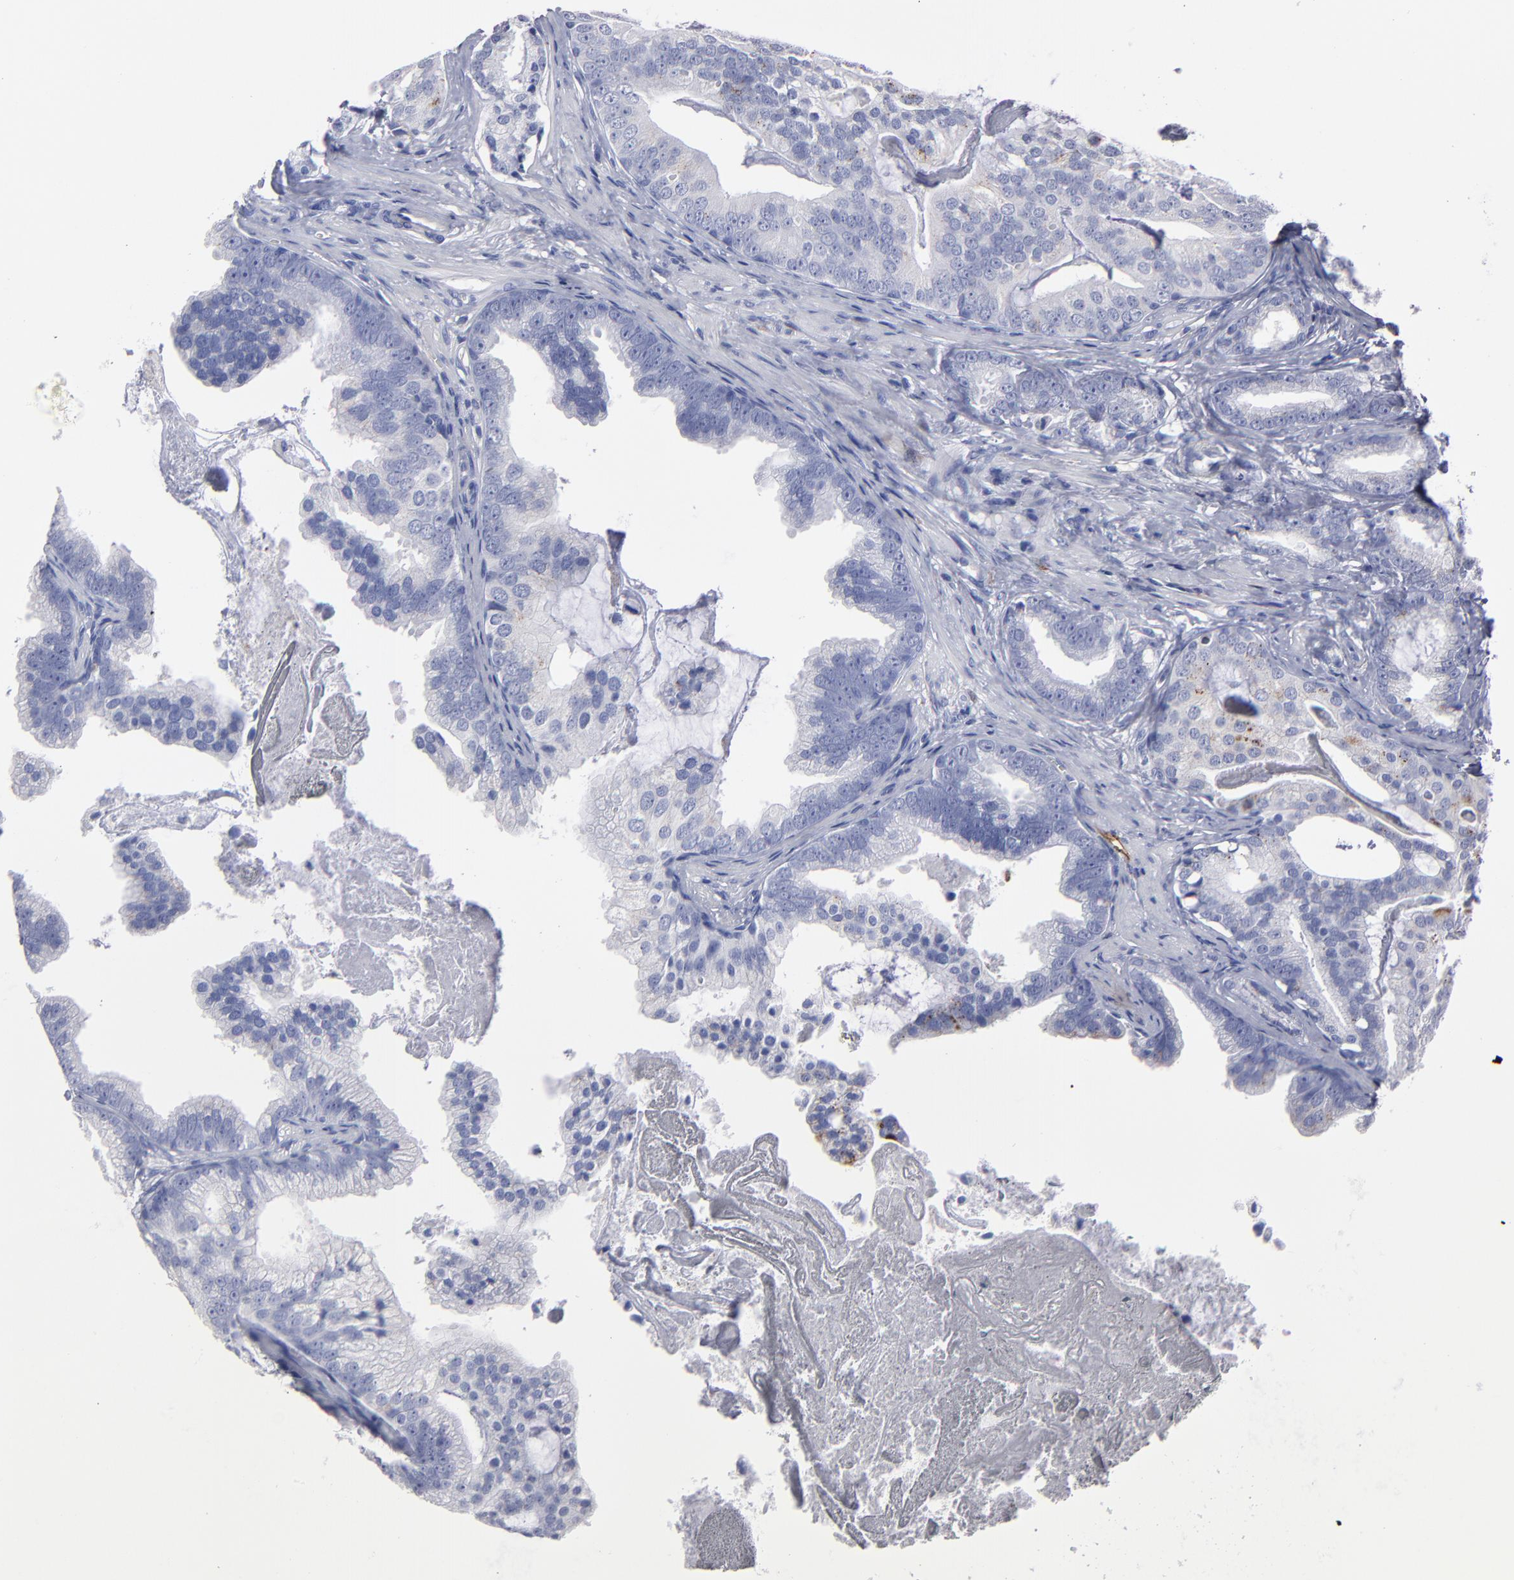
{"staining": {"intensity": "negative", "quantity": "none", "location": "none"}, "tissue": "prostate cancer", "cell_type": "Tumor cells", "image_type": "cancer", "snomed": [{"axis": "morphology", "description": "Adenocarcinoma, Low grade"}, {"axis": "topography", "description": "Prostate"}], "caption": "DAB immunohistochemical staining of human prostate cancer (adenocarcinoma (low-grade)) displays no significant positivity in tumor cells.", "gene": "FABP4", "patient": {"sex": "male", "age": 58}}